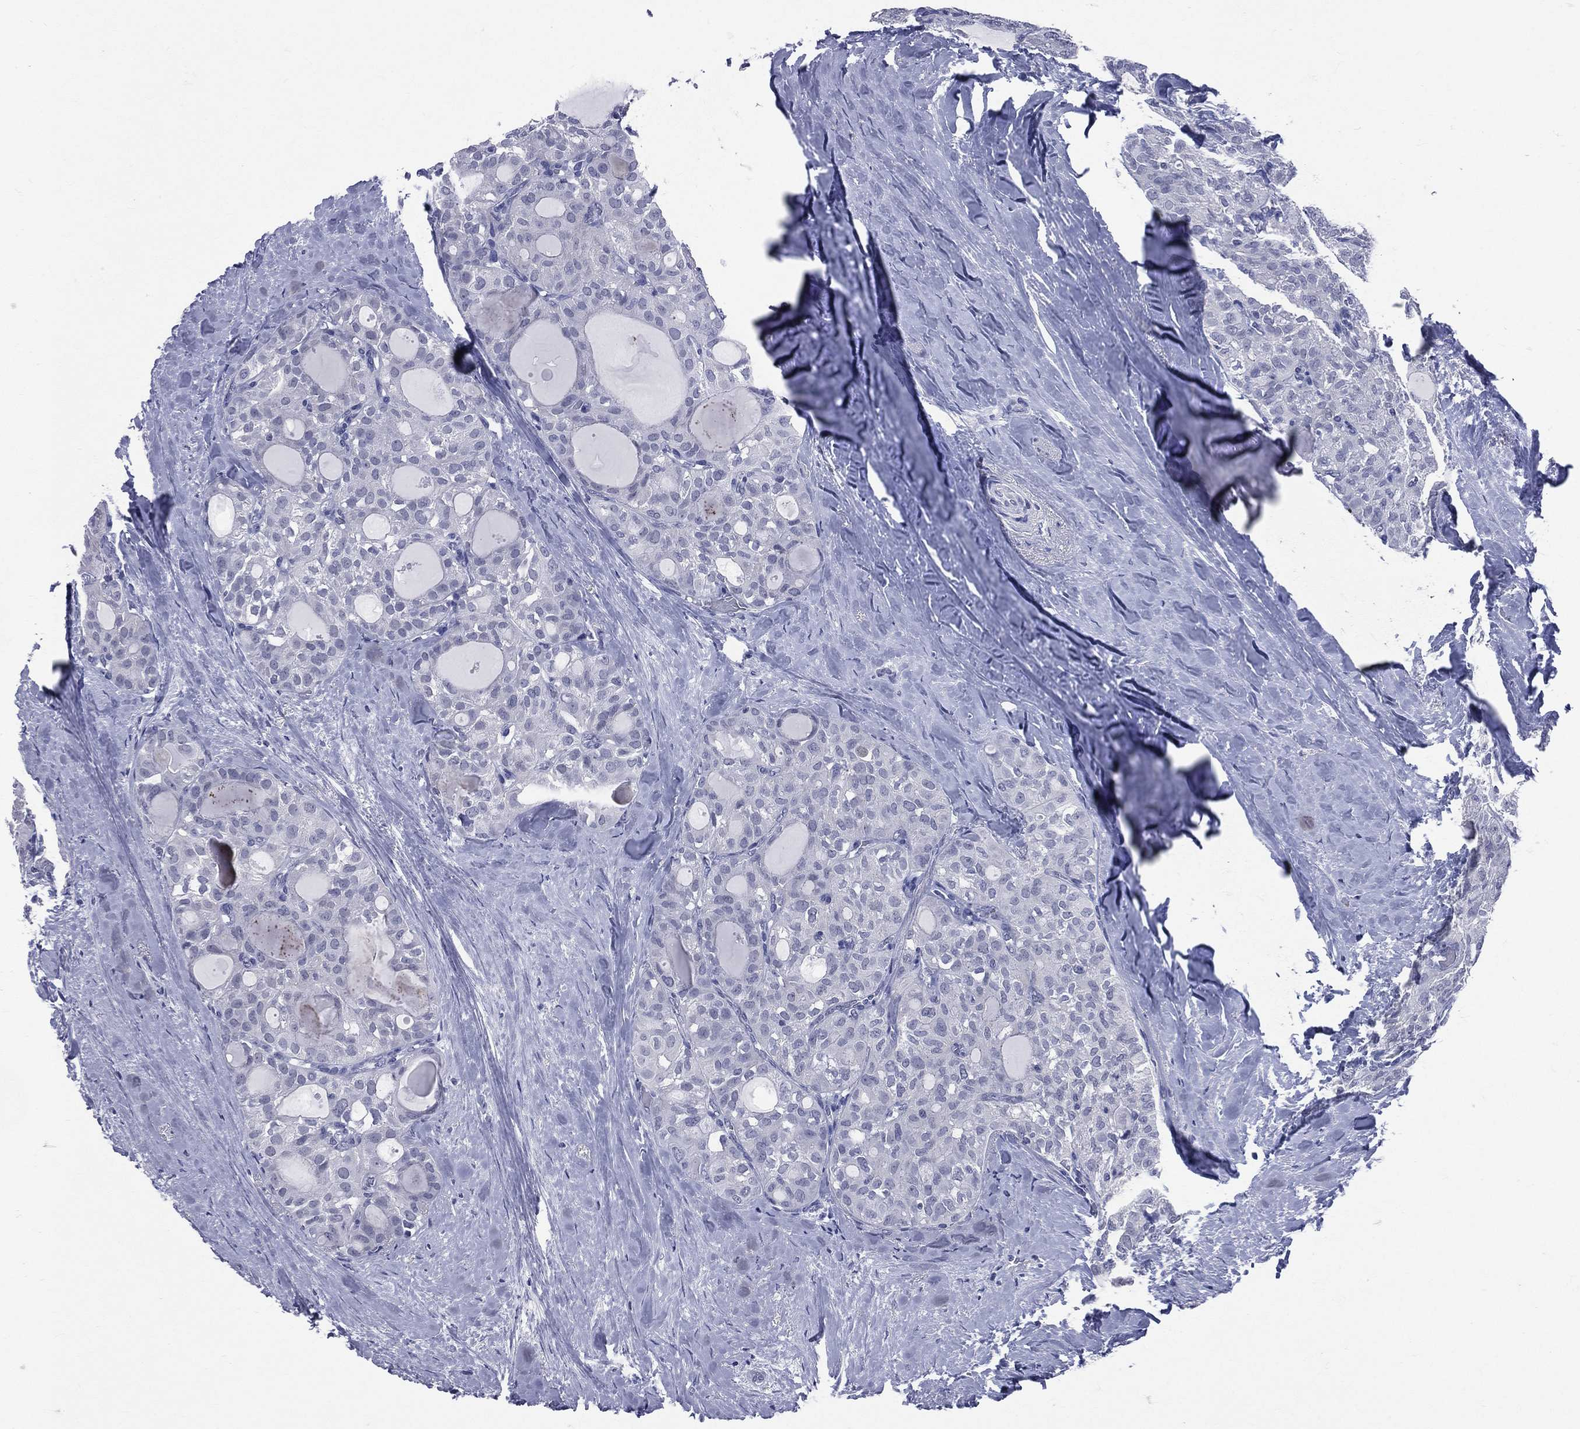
{"staining": {"intensity": "negative", "quantity": "none", "location": "none"}, "tissue": "thyroid cancer", "cell_type": "Tumor cells", "image_type": "cancer", "snomed": [{"axis": "morphology", "description": "Follicular adenoma carcinoma, NOS"}, {"axis": "topography", "description": "Thyroid gland"}], "caption": "An image of thyroid cancer (follicular adenoma carcinoma) stained for a protein reveals no brown staining in tumor cells.", "gene": "MLLT10", "patient": {"sex": "male", "age": 75}}